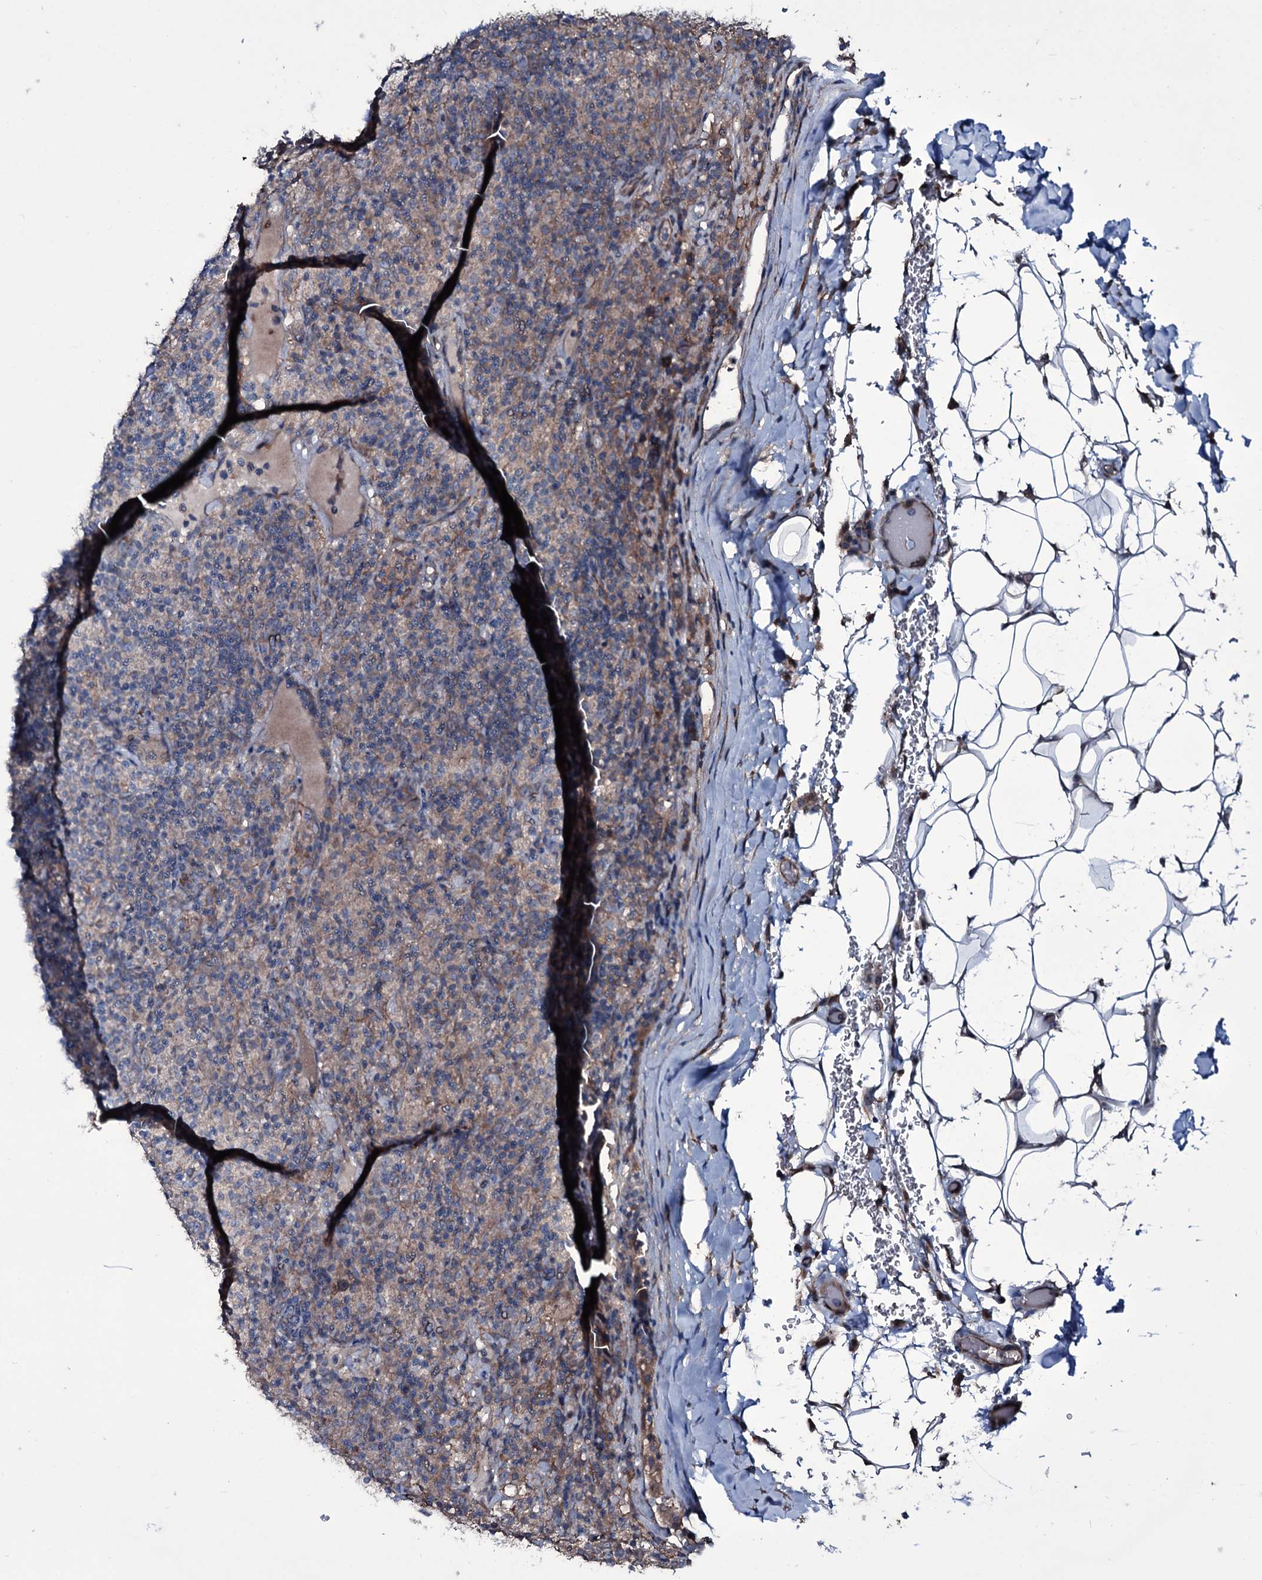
{"staining": {"intensity": "negative", "quantity": "none", "location": "none"}, "tissue": "lymphoma", "cell_type": "Tumor cells", "image_type": "cancer", "snomed": [{"axis": "morphology", "description": "Hodgkin's disease, NOS"}, {"axis": "topography", "description": "Lymph node"}], "caption": "A high-resolution image shows IHC staining of lymphoma, which displays no significant expression in tumor cells.", "gene": "WIPF3", "patient": {"sex": "male", "age": 70}}